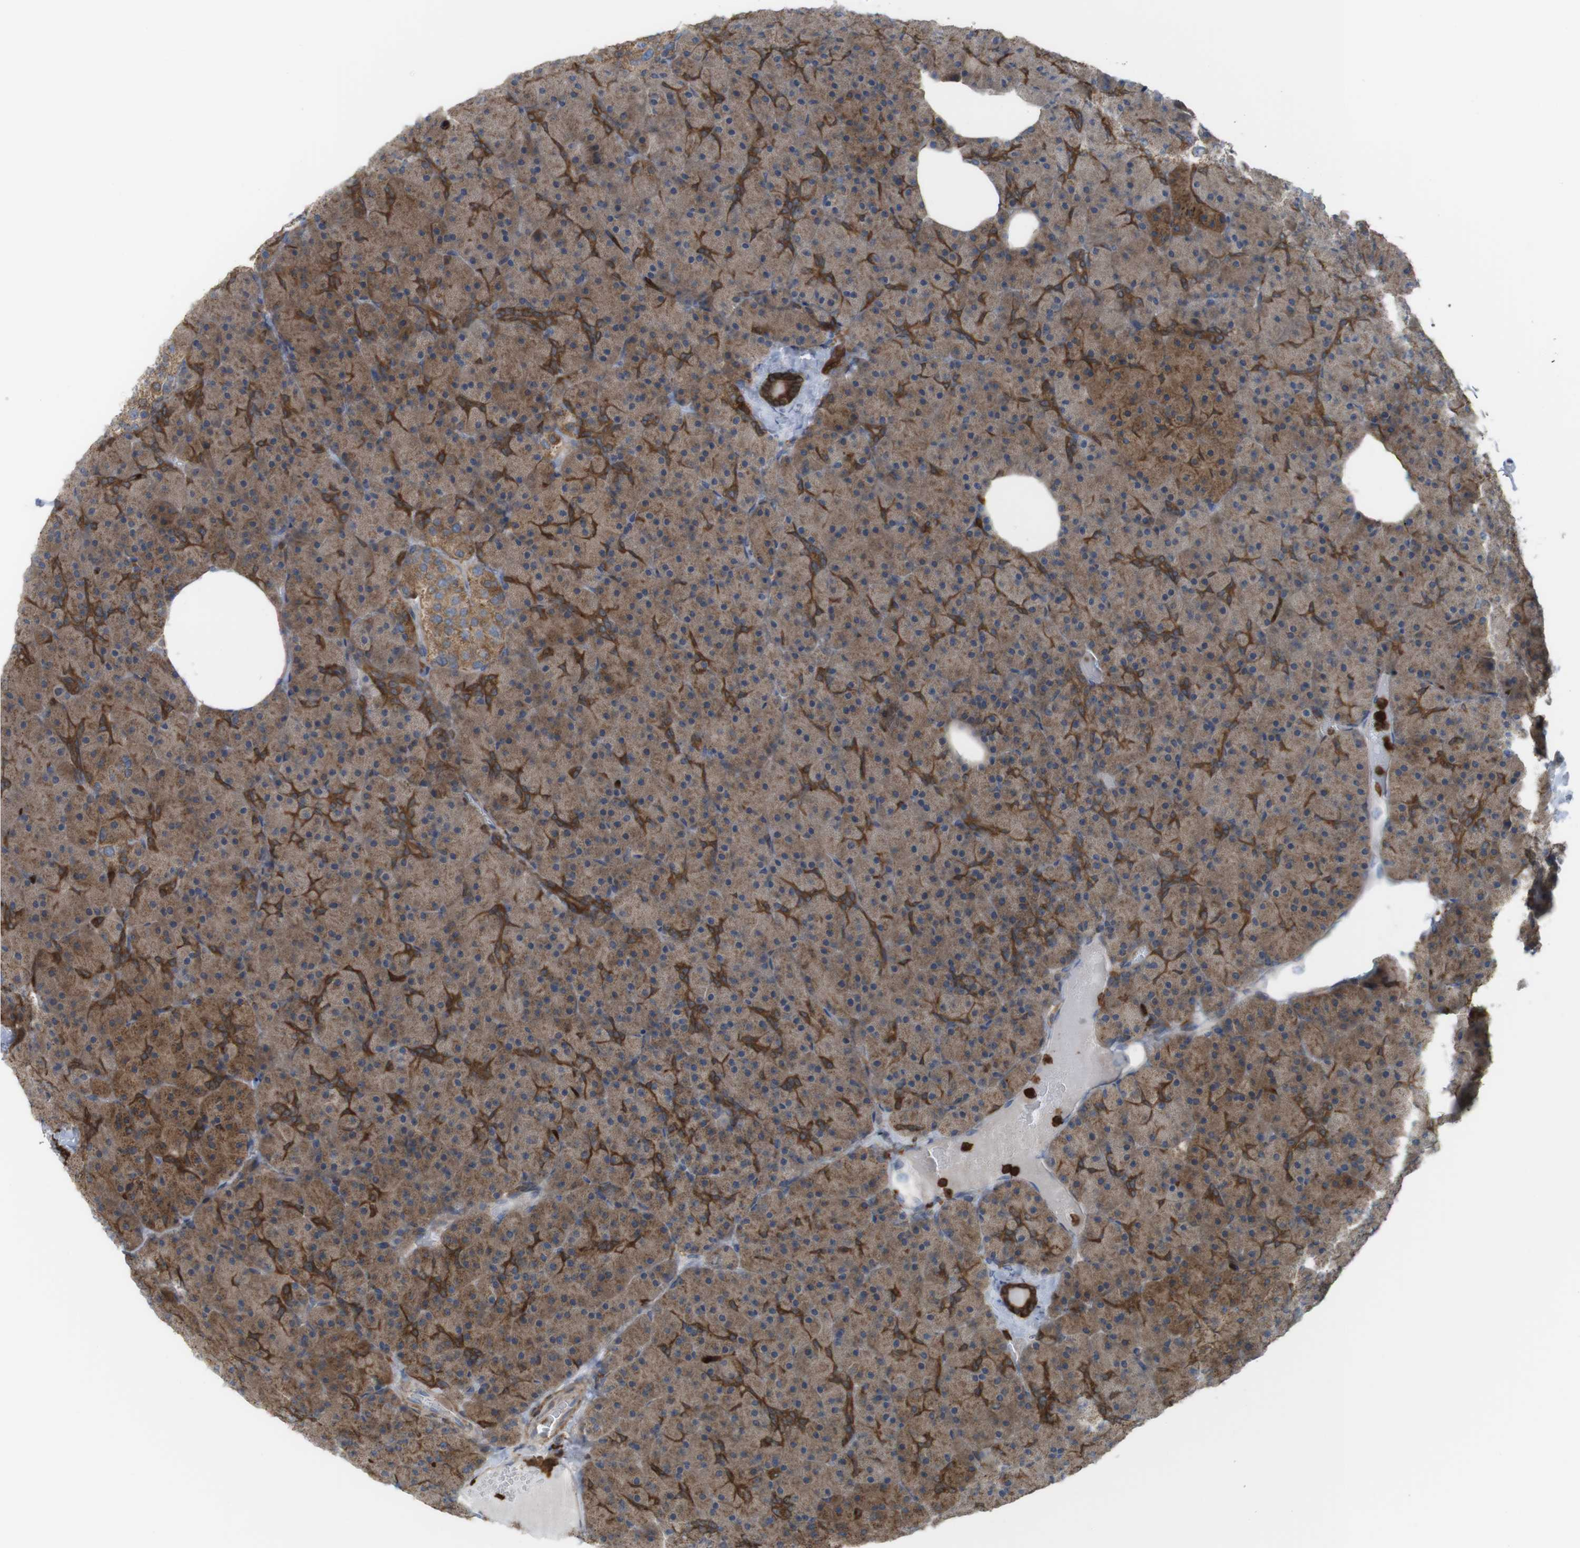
{"staining": {"intensity": "moderate", "quantity": ">75%", "location": "cytoplasmic/membranous"}, "tissue": "pancreas", "cell_type": "Exocrine glandular cells", "image_type": "normal", "snomed": [{"axis": "morphology", "description": "Normal tissue, NOS"}, {"axis": "topography", "description": "Pancreas"}], "caption": "Normal pancreas shows moderate cytoplasmic/membranous expression in about >75% of exocrine glandular cells, visualized by immunohistochemistry. The protein is shown in brown color, while the nuclei are stained blue.", "gene": "PRKCD", "patient": {"sex": "female", "age": 35}}